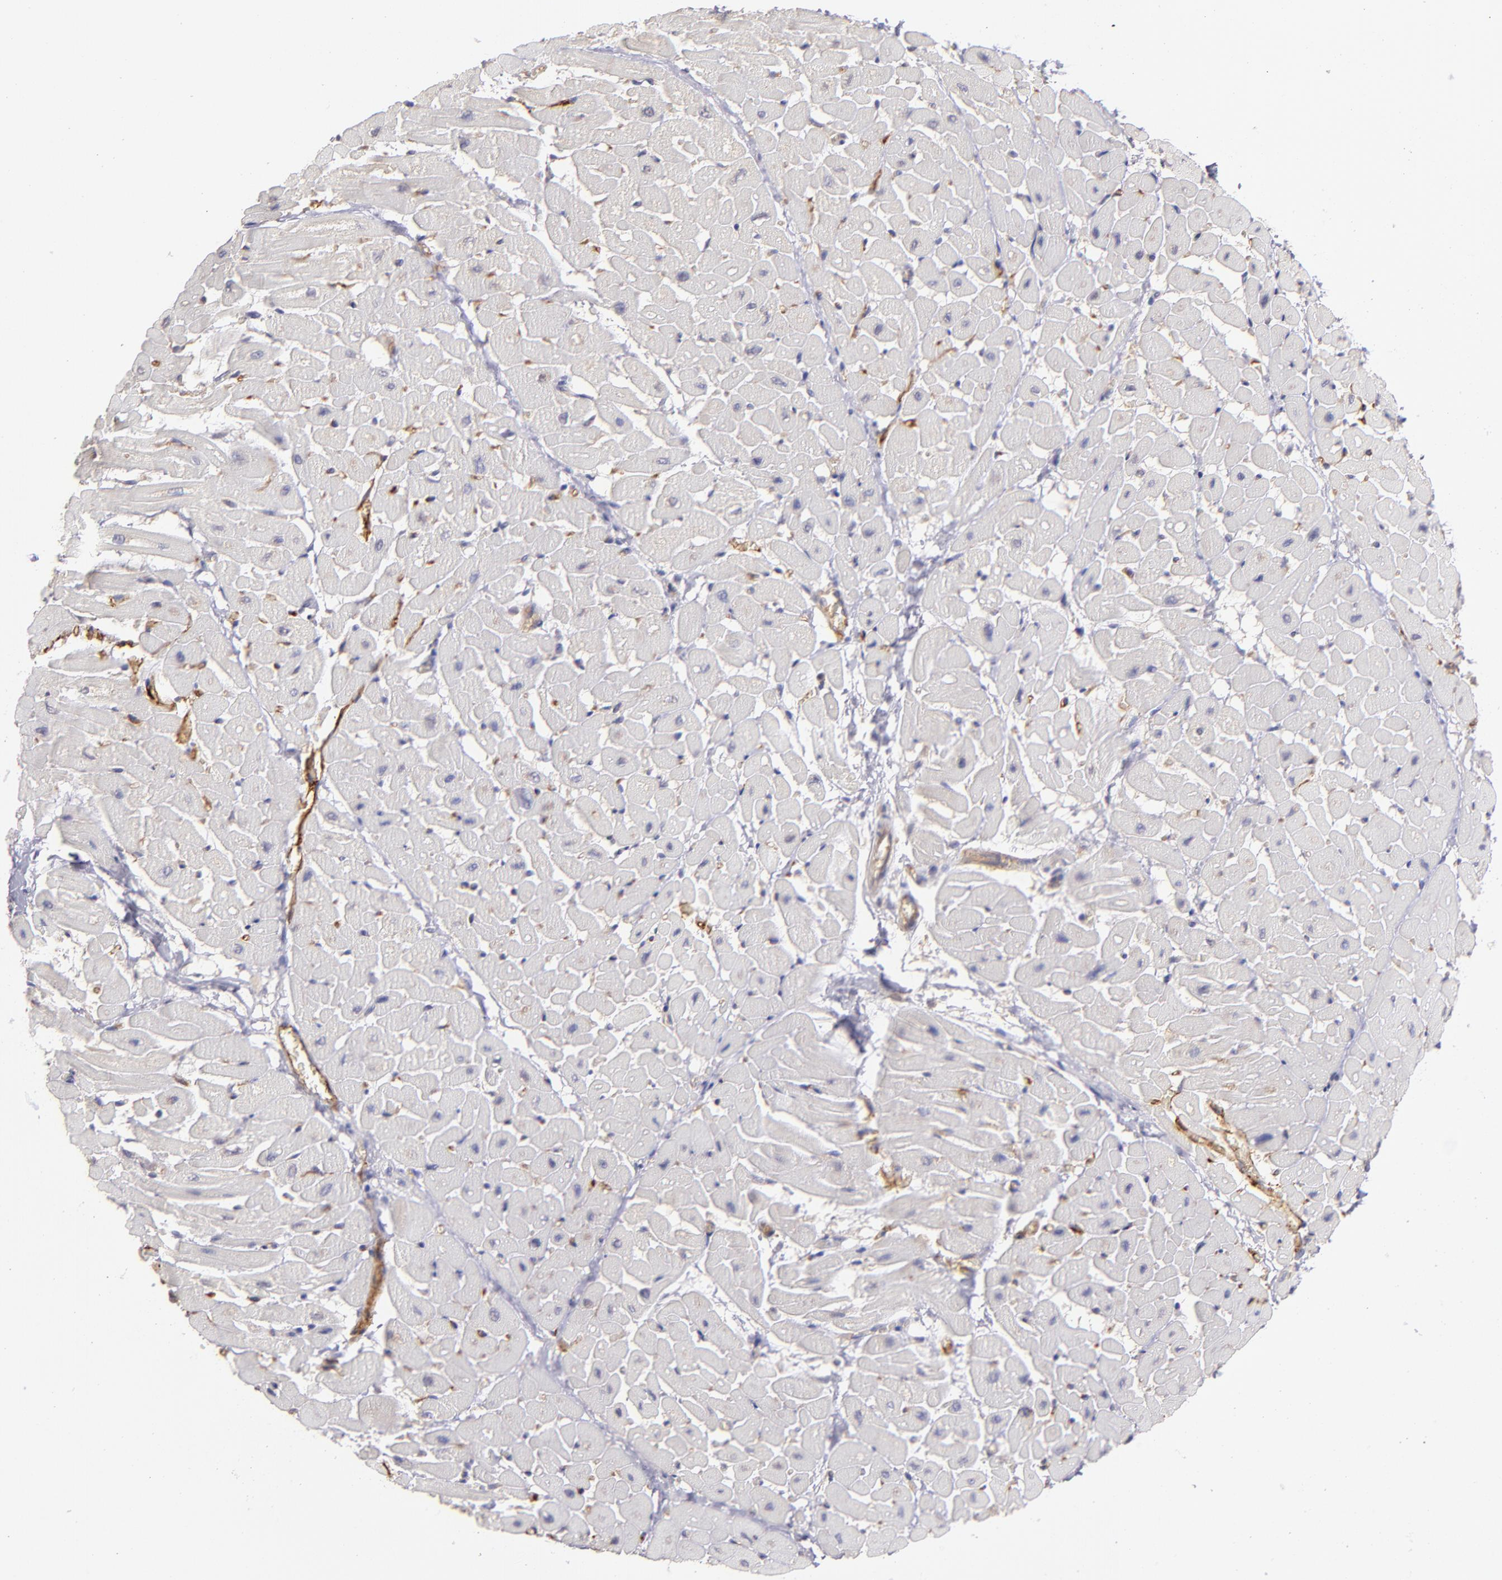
{"staining": {"intensity": "negative", "quantity": "none", "location": "none"}, "tissue": "heart muscle", "cell_type": "Cardiomyocytes", "image_type": "normal", "snomed": [{"axis": "morphology", "description": "Normal tissue, NOS"}, {"axis": "topography", "description": "Heart"}], "caption": "Immunohistochemical staining of normal human heart muscle exhibits no significant positivity in cardiomyocytes. The staining was performed using DAB to visualize the protein expression in brown, while the nuclei were stained in blue with hematoxylin (Magnification: 20x).", "gene": "THBD", "patient": {"sex": "male", "age": 45}}